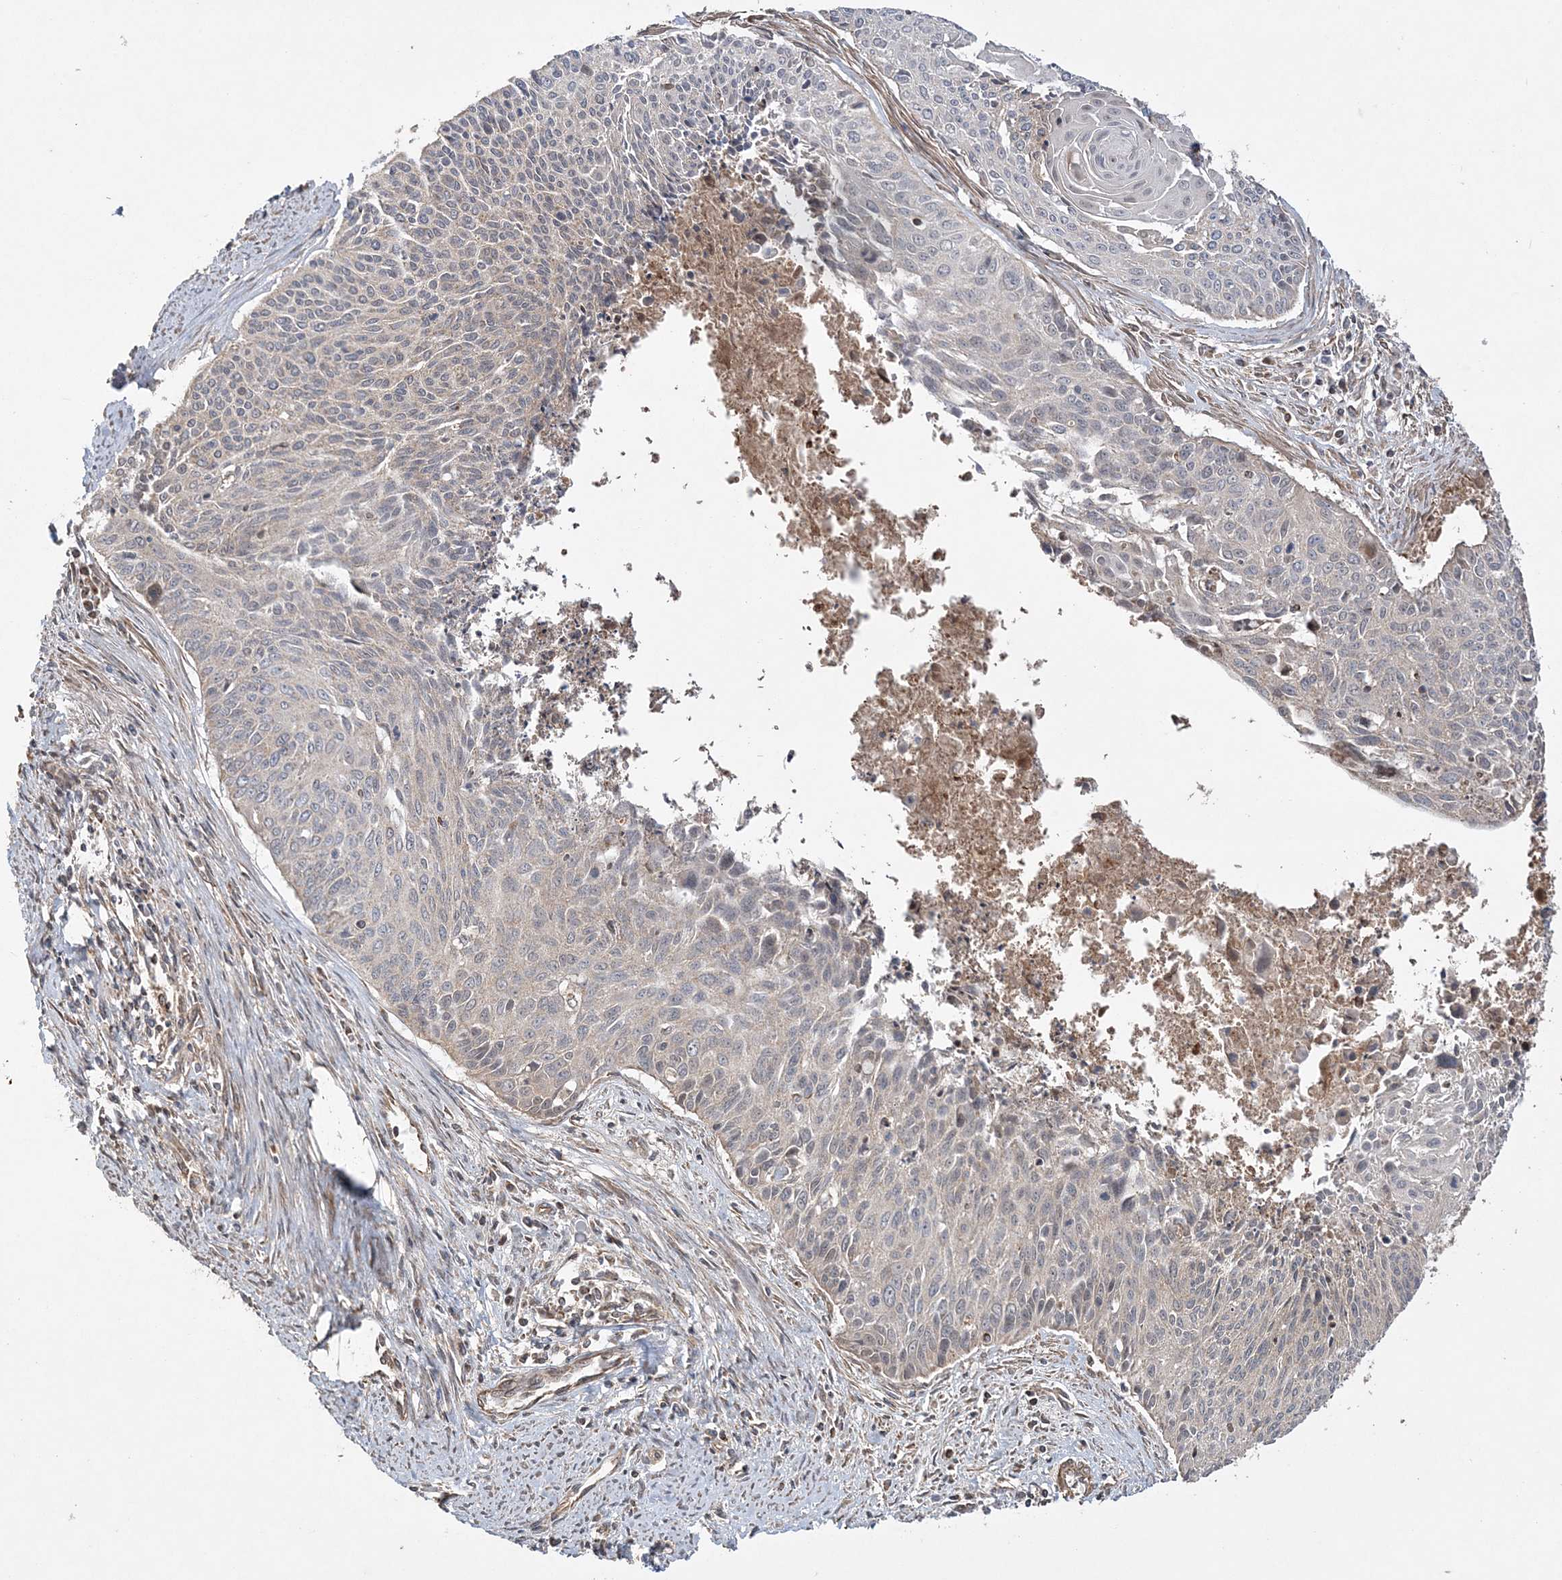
{"staining": {"intensity": "negative", "quantity": "none", "location": "none"}, "tissue": "cervical cancer", "cell_type": "Tumor cells", "image_type": "cancer", "snomed": [{"axis": "morphology", "description": "Squamous cell carcinoma, NOS"}, {"axis": "topography", "description": "Cervix"}], "caption": "This is an immunohistochemistry (IHC) photomicrograph of cervical cancer (squamous cell carcinoma). There is no staining in tumor cells.", "gene": "SCLT1", "patient": {"sex": "female", "age": 55}}